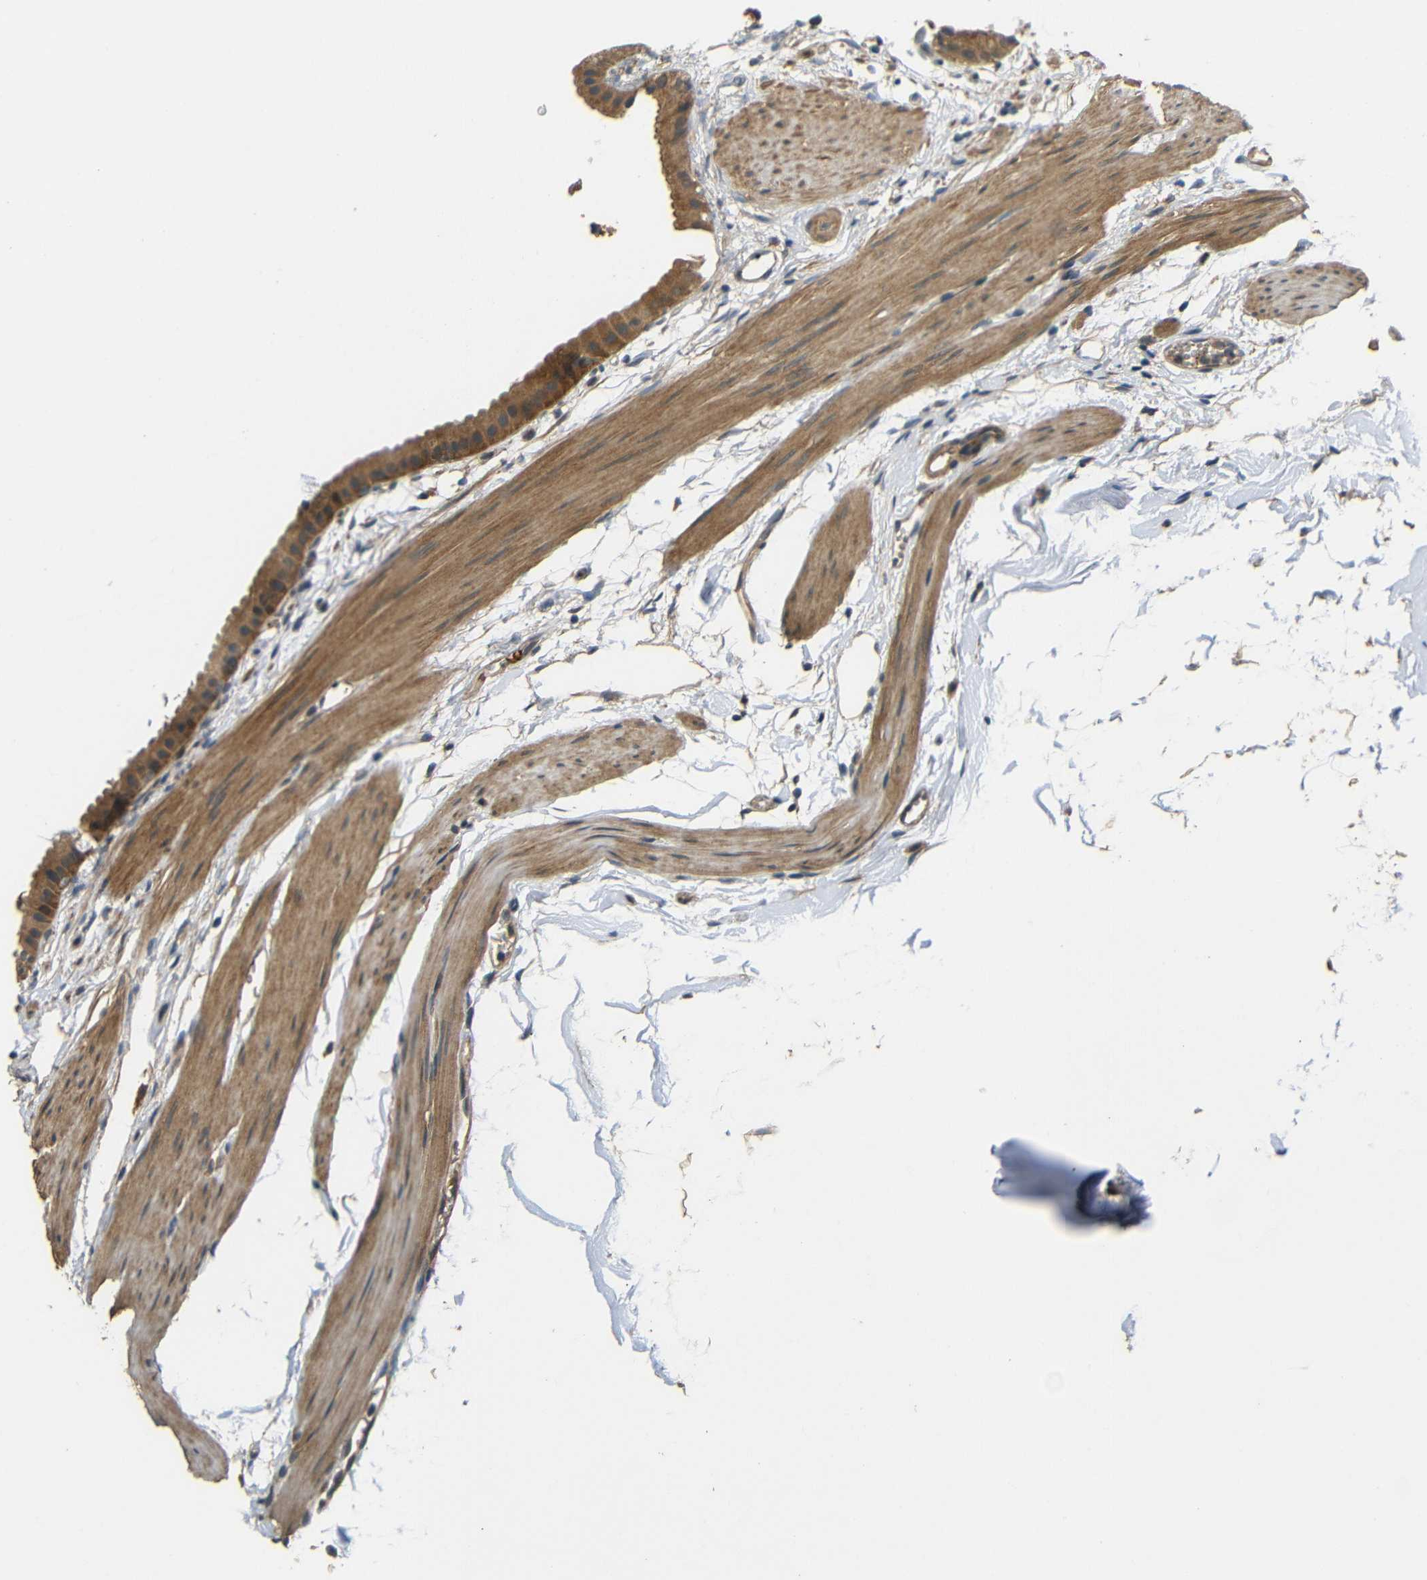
{"staining": {"intensity": "moderate", "quantity": ">75%", "location": "cytoplasmic/membranous"}, "tissue": "gallbladder", "cell_type": "Glandular cells", "image_type": "normal", "snomed": [{"axis": "morphology", "description": "Normal tissue, NOS"}, {"axis": "topography", "description": "Gallbladder"}], "caption": "DAB immunohistochemical staining of benign human gallbladder shows moderate cytoplasmic/membranous protein positivity in approximately >75% of glandular cells. (Brightfield microscopy of DAB IHC at high magnification).", "gene": "EPHB2", "patient": {"sex": "female", "age": 64}}